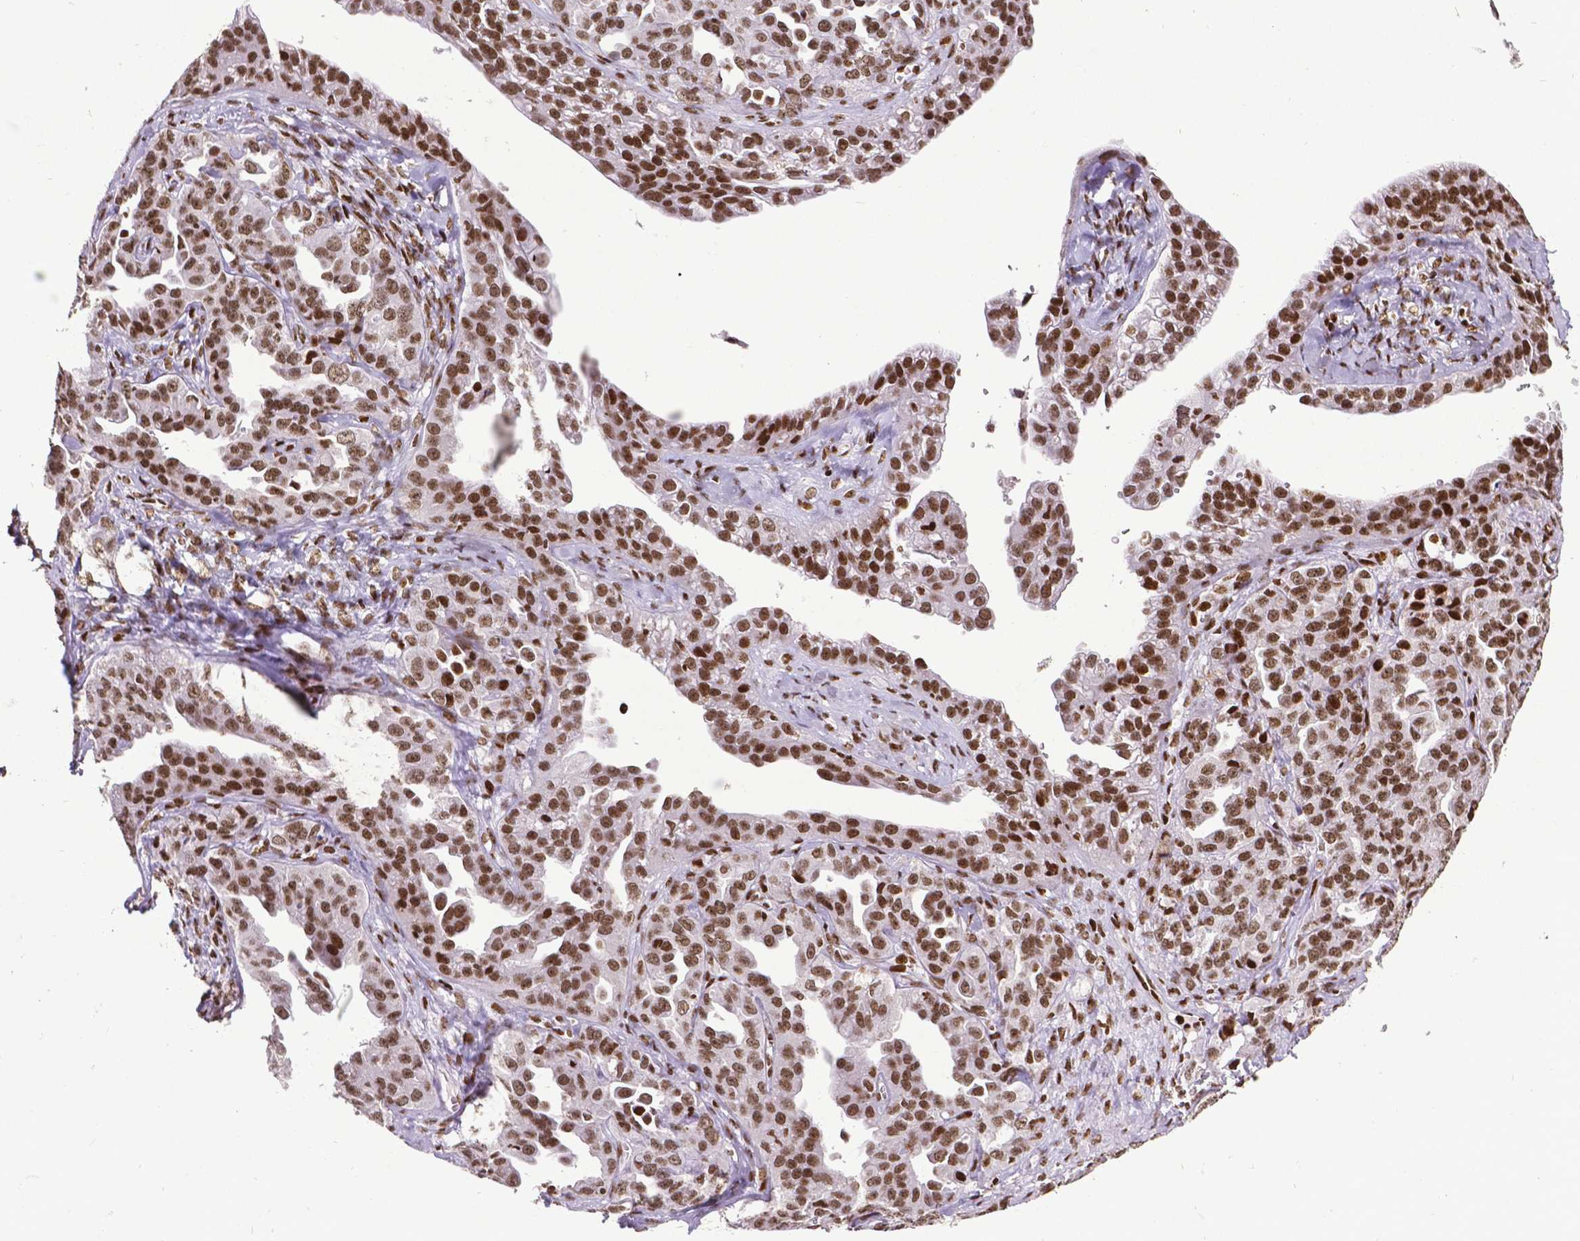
{"staining": {"intensity": "moderate", "quantity": ">75%", "location": "nuclear"}, "tissue": "ovarian cancer", "cell_type": "Tumor cells", "image_type": "cancer", "snomed": [{"axis": "morphology", "description": "Cystadenocarcinoma, serous, NOS"}, {"axis": "topography", "description": "Ovary"}], "caption": "Protein staining displays moderate nuclear expression in about >75% of tumor cells in ovarian cancer.", "gene": "CTCF", "patient": {"sex": "female", "age": 75}}